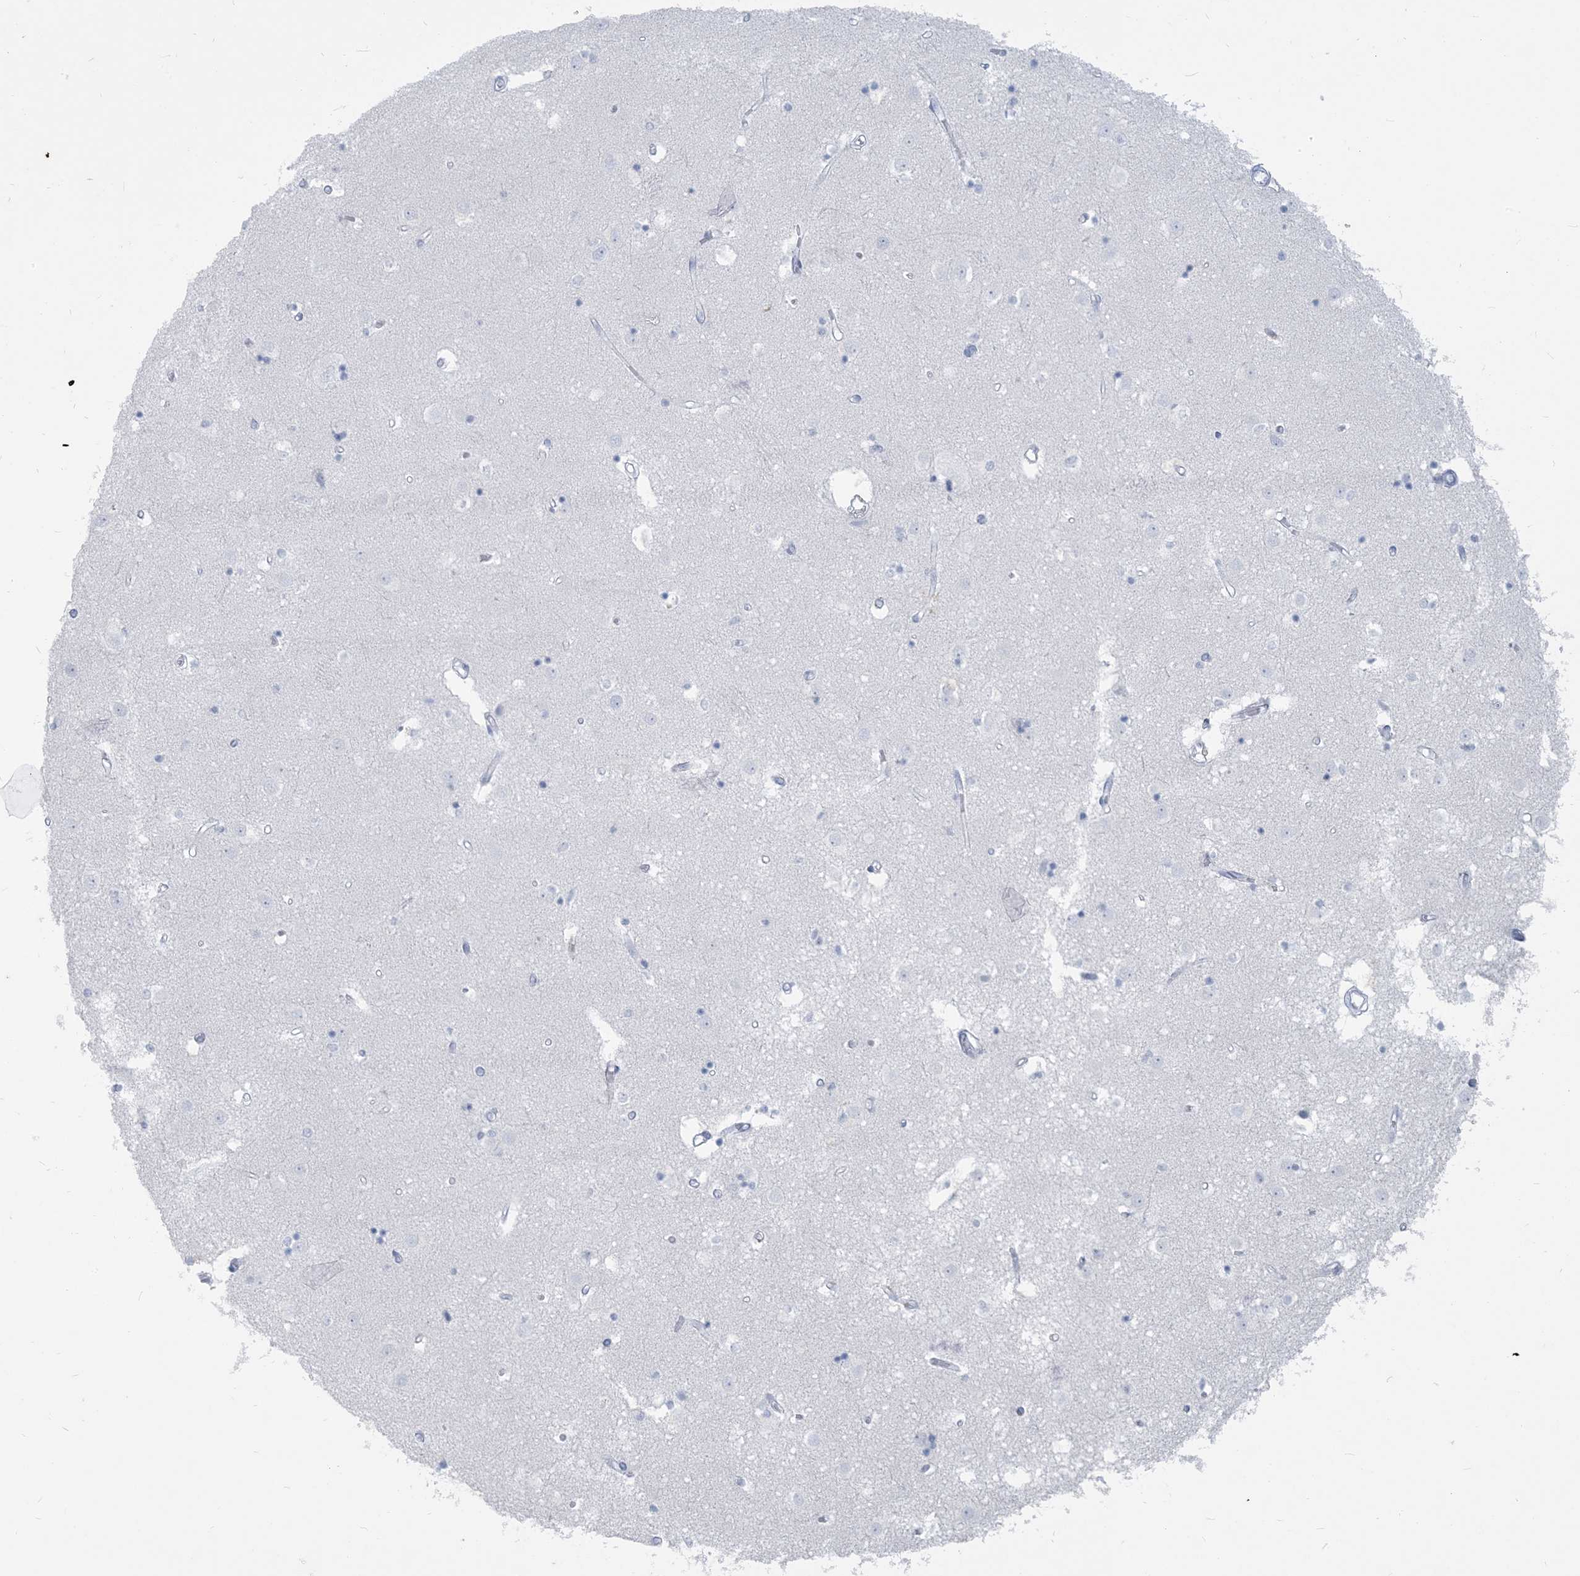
{"staining": {"intensity": "negative", "quantity": "none", "location": "none"}, "tissue": "caudate", "cell_type": "Glial cells", "image_type": "normal", "snomed": [{"axis": "morphology", "description": "Normal tissue, NOS"}, {"axis": "topography", "description": "Lateral ventricle wall"}], "caption": "The image displays no significant expression in glial cells of caudate.", "gene": "HLA", "patient": {"sex": "male", "age": 45}}